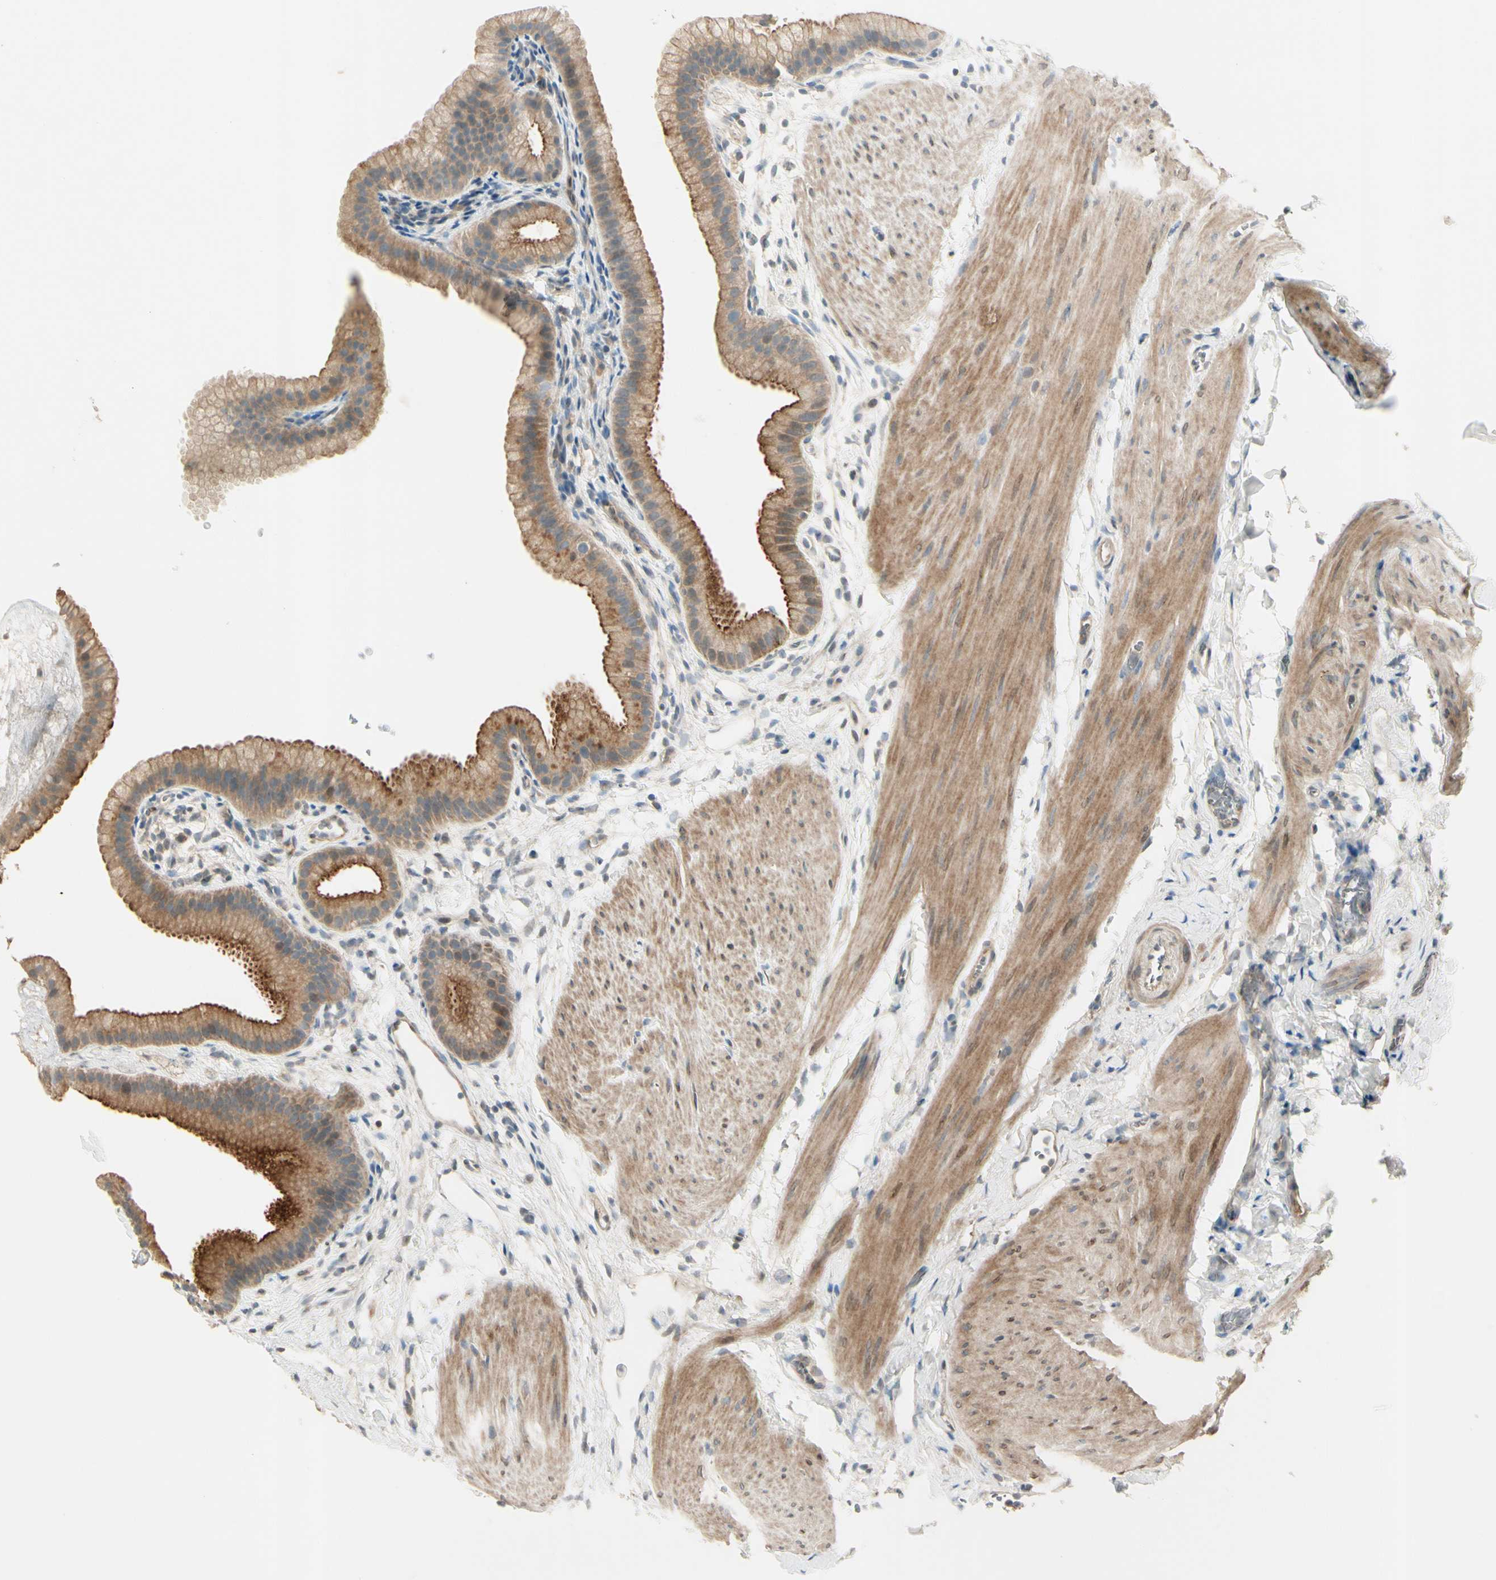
{"staining": {"intensity": "moderate", "quantity": ">75%", "location": "cytoplasmic/membranous"}, "tissue": "gallbladder", "cell_type": "Glandular cells", "image_type": "normal", "snomed": [{"axis": "morphology", "description": "Normal tissue, NOS"}, {"axis": "topography", "description": "Gallbladder"}], "caption": "The image displays a brown stain indicating the presence of a protein in the cytoplasmic/membranous of glandular cells in gallbladder.", "gene": "PPP3CB", "patient": {"sex": "female", "age": 64}}